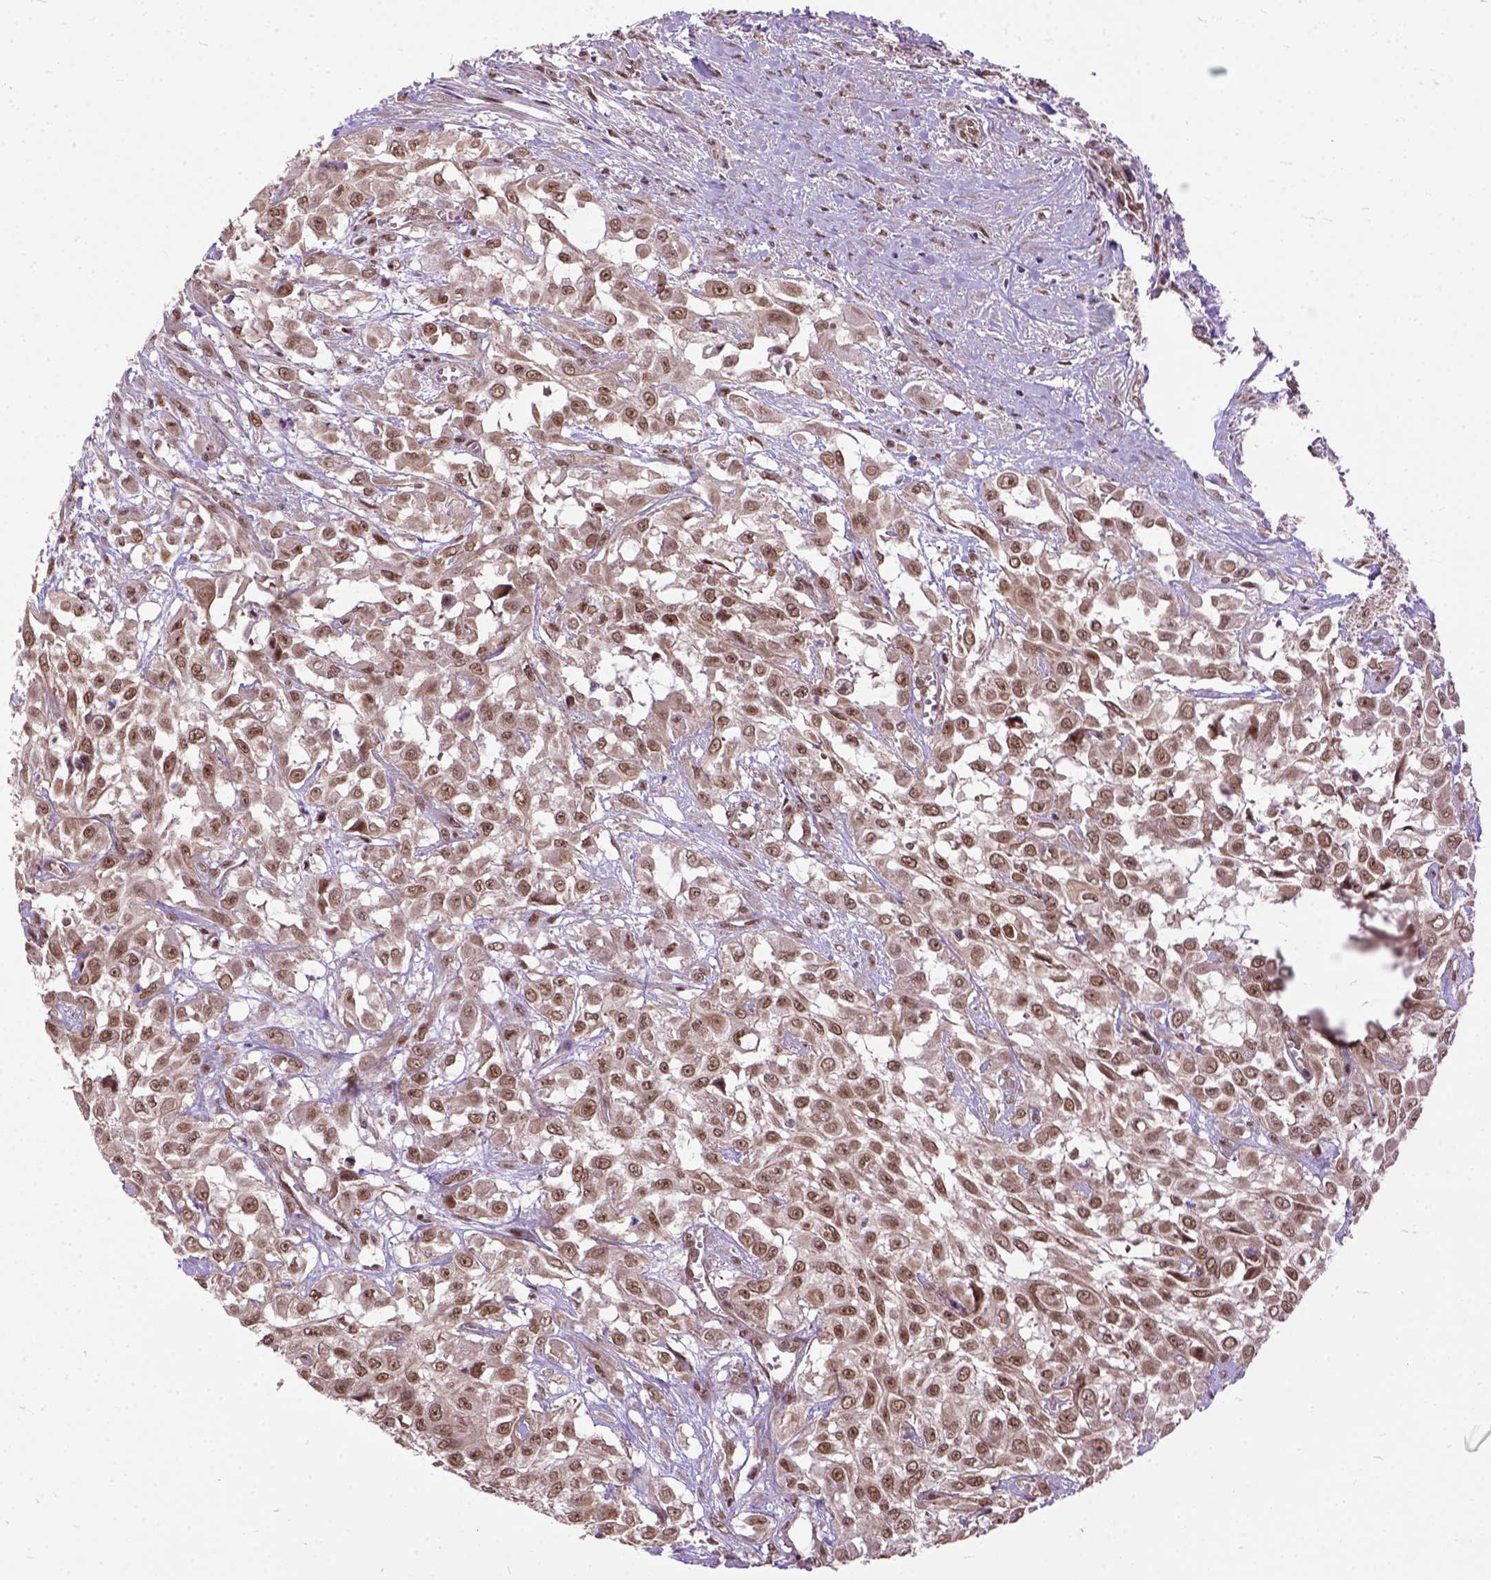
{"staining": {"intensity": "moderate", "quantity": ">75%", "location": "nuclear"}, "tissue": "urothelial cancer", "cell_type": "Tumor cells", "image_type": "cancer", "snomed": [{"axis": "morphology", "description": "Urothelial carcinoma, High grade"}, {"axis": "topography", "description": "Urinary bladder"}], "caption": "DAB (3,3'-diaminobenzidine) immunohistochemical staining of high-grade urothelial carcinoma reveals moderate nuclear protein expression in approximately >75% of tumor cells.", "gene": "ZNF630", "patient": {"sex": "male", "age": 57}}